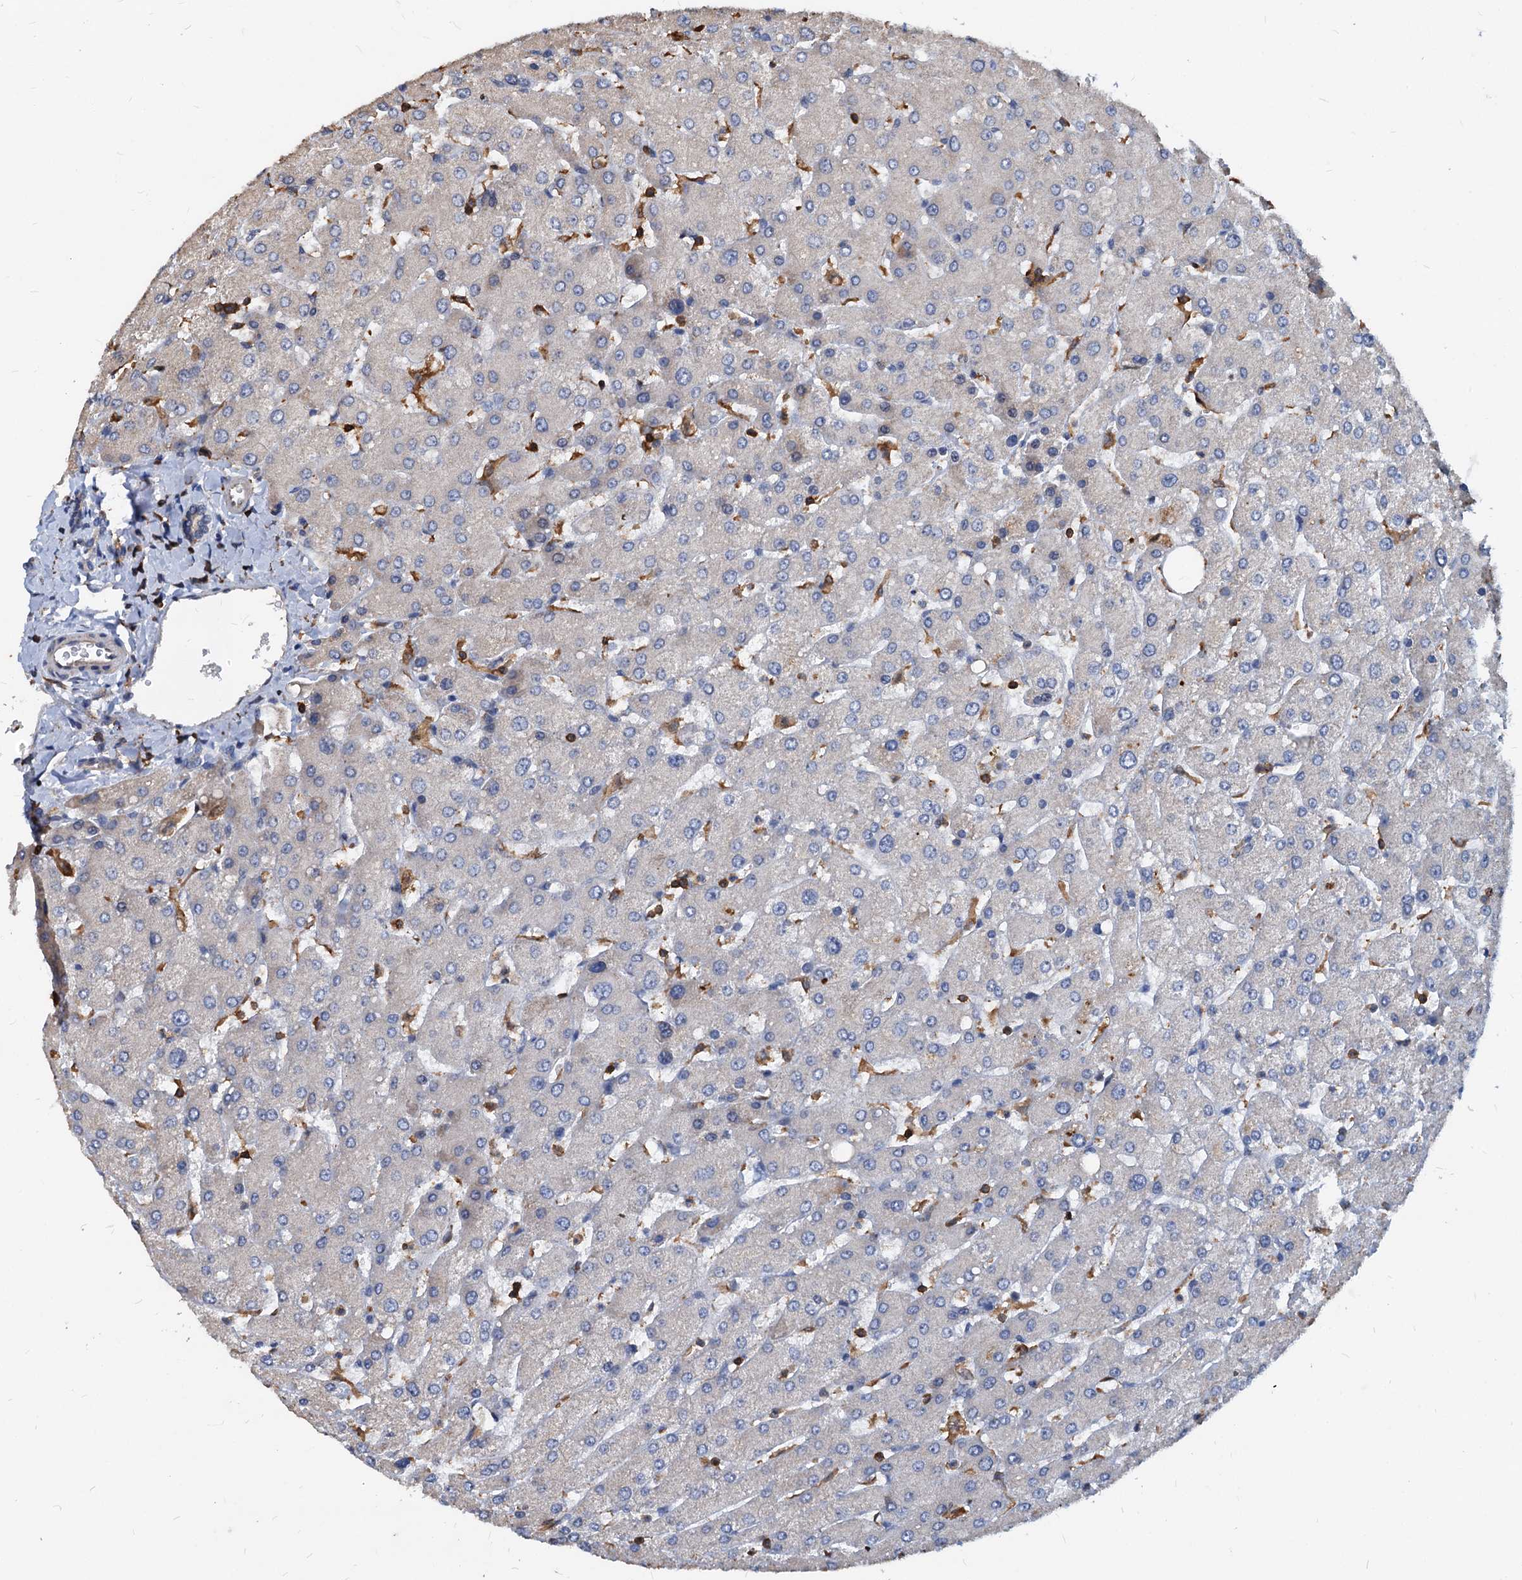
{"staining": {"intensity": "negative", "quantity": "none", "location": "none"}, "tissue": "liver", "cell_type": "Cholangiocytes", "image_type": "normal", "snomed": [{"axis": "morphology", "description": "Normal tissue, NOS"}, {"axis": "topography", "description": "Liver"}], "caption": "IHC micrograph of unremarkable human liver stained for a protein (brown), which demonstrates no expression in cholangiocytes. (Stains: DAB (3,3'-diaminobenzidine) immunohistochemistry with hematoxylin counter stain, Microscopy: brightfield microscopy at high magnification).", "gene": "LCP2", "patient": {"sex": "male", "age": 55}}